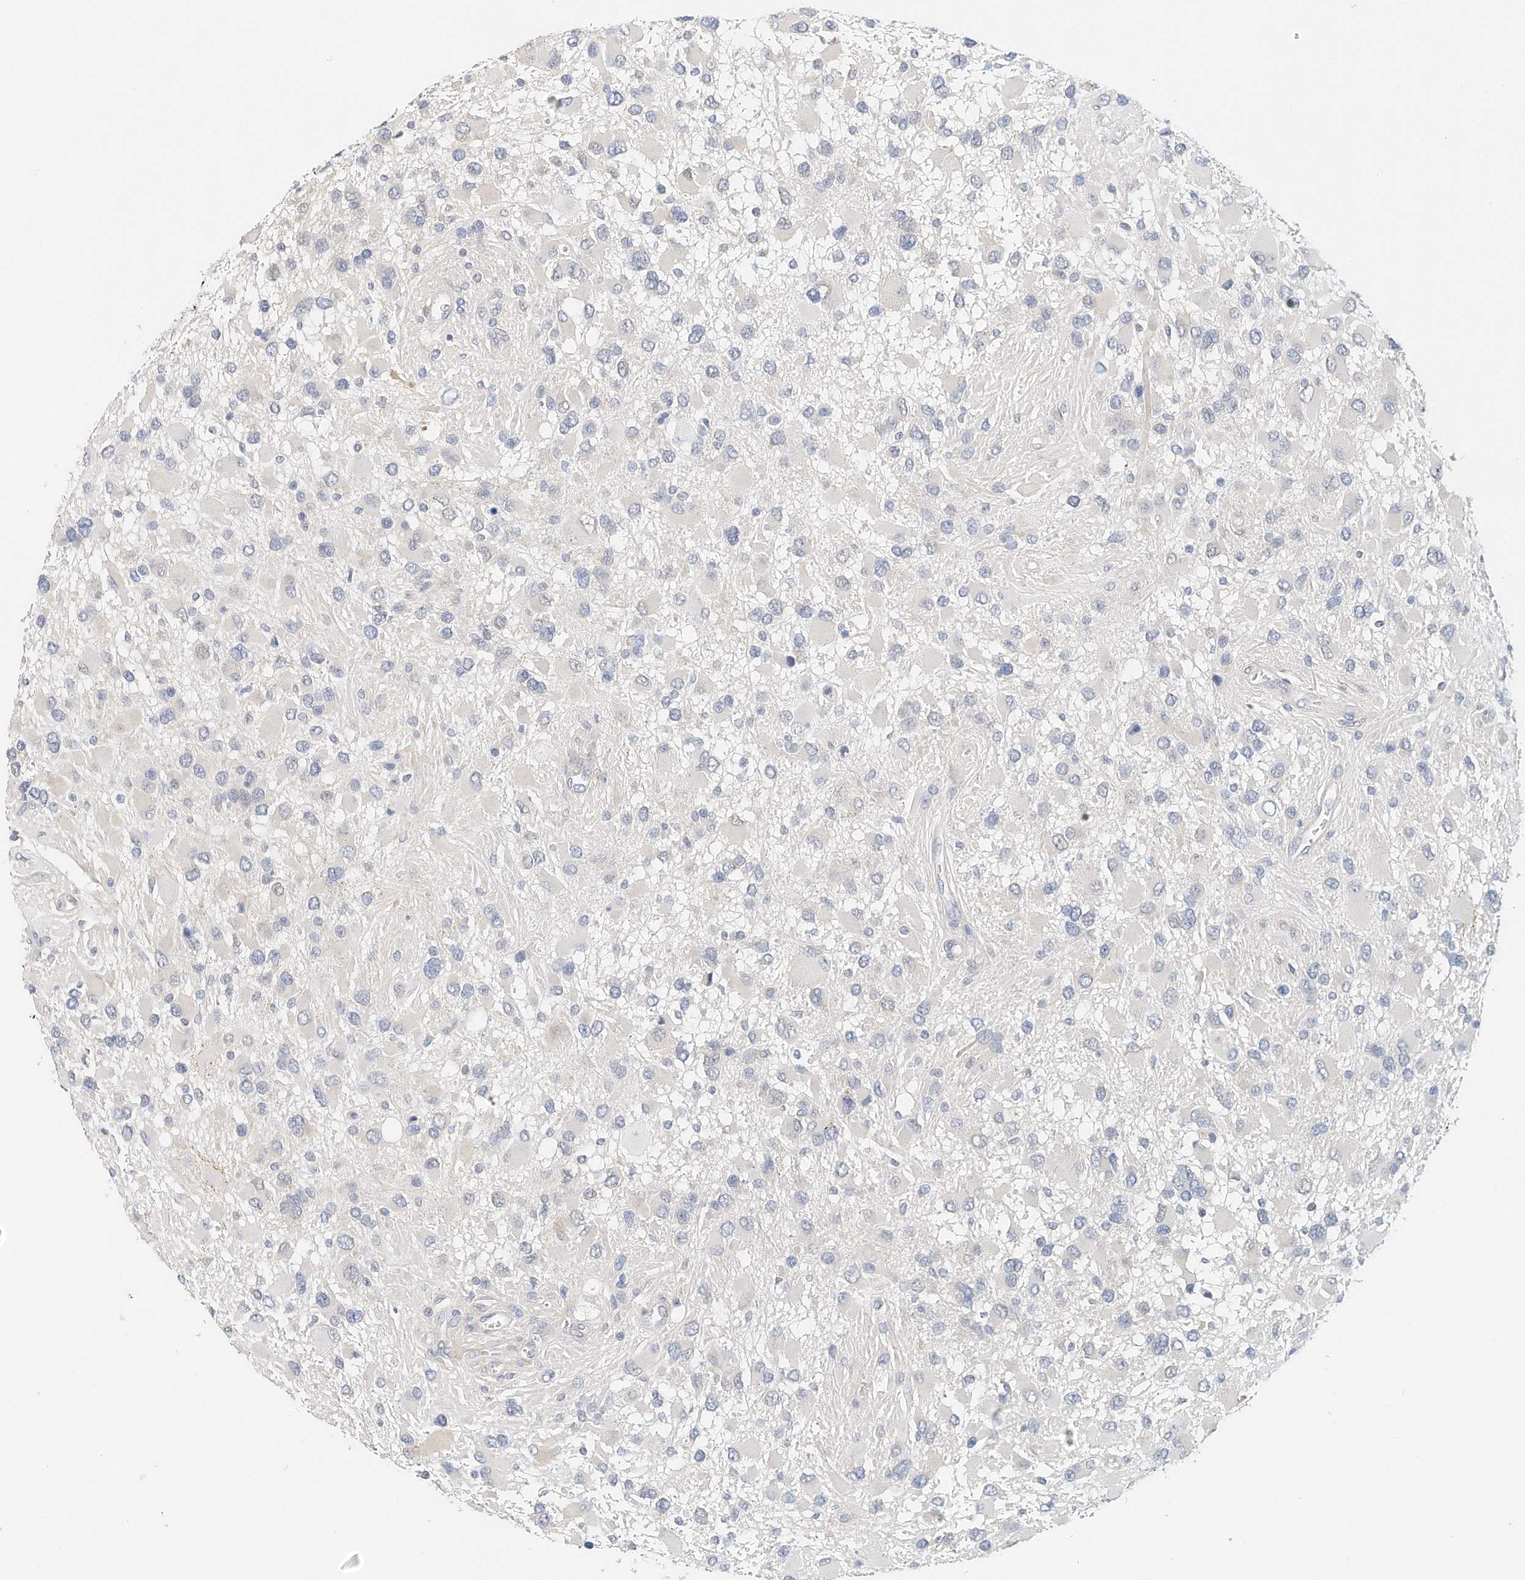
{"staining": {"intensity": "negative", "quantity": "none", "location": "none"}, "tissue": "glioma", "cell_type": "Tumor cells", "image_type": "cancer", "snomed": [{"axis": "morphology", "description": "Glioma, malignant, High grade"}, {"axis": "topography", "description": "Brain"}], "caption": "Immunohistochemical staining of human high-grade glioma (malignant) displays no significant positivity in tumor cells.", "gene": "ARHGAP28", "patient": {"sex": "male", "age": 53}}